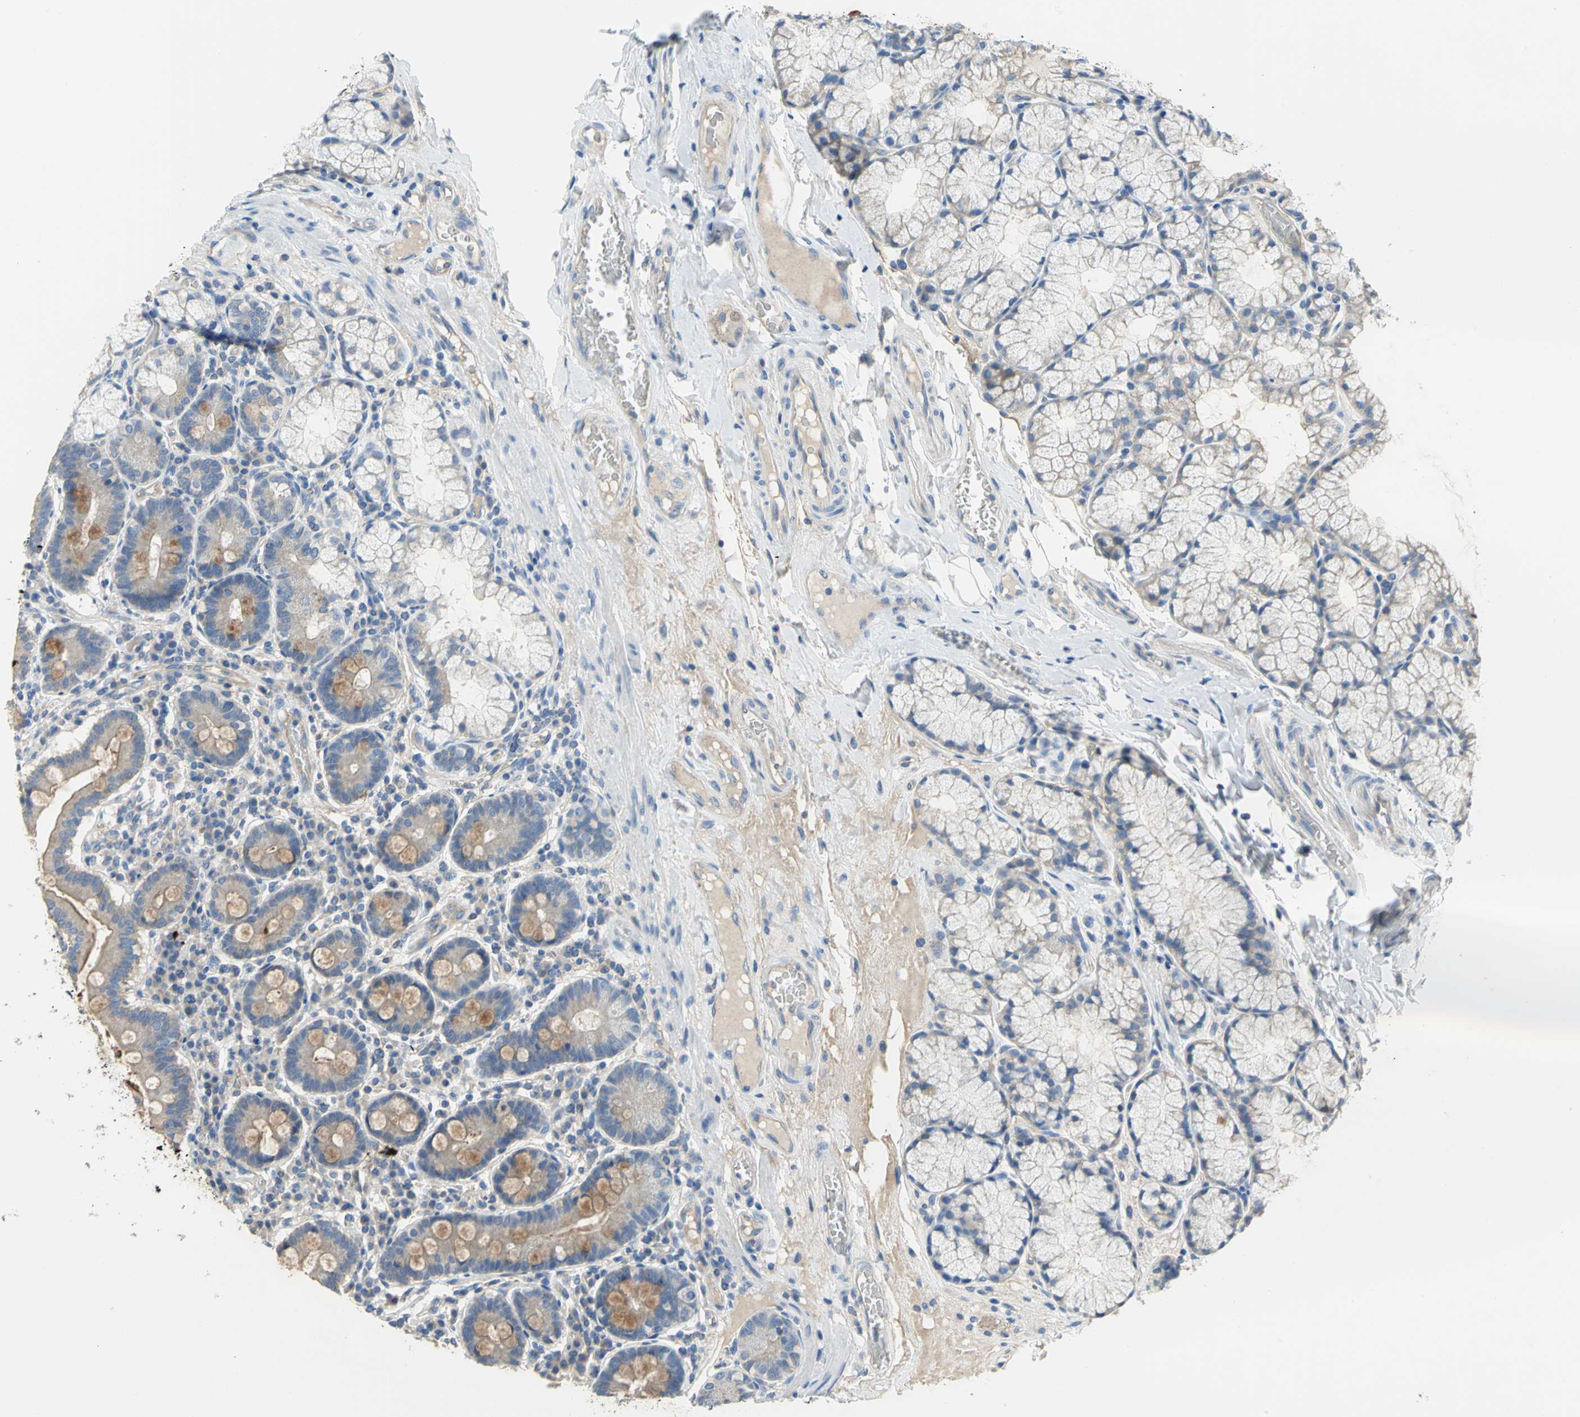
{"staining": {"intensity": "moderate", "quantity": ">75%", "location": "cytoplasmic/membranous"}, "tissue": "duodenum", "cell_type": "Glandular cells", "image_type": "normal", "snomed": [{"axis": "morphology", "description": "Normal tissue, NOS"}, {"axis": "topography", "description": "Duodenum"}], "caption": "Normal duodenum reveals moderate cytoplasmic/membranous expression in about >75% of glandular cells.", "gene": "HTR1F", "patient": {"sex": "male", "age": 50}}